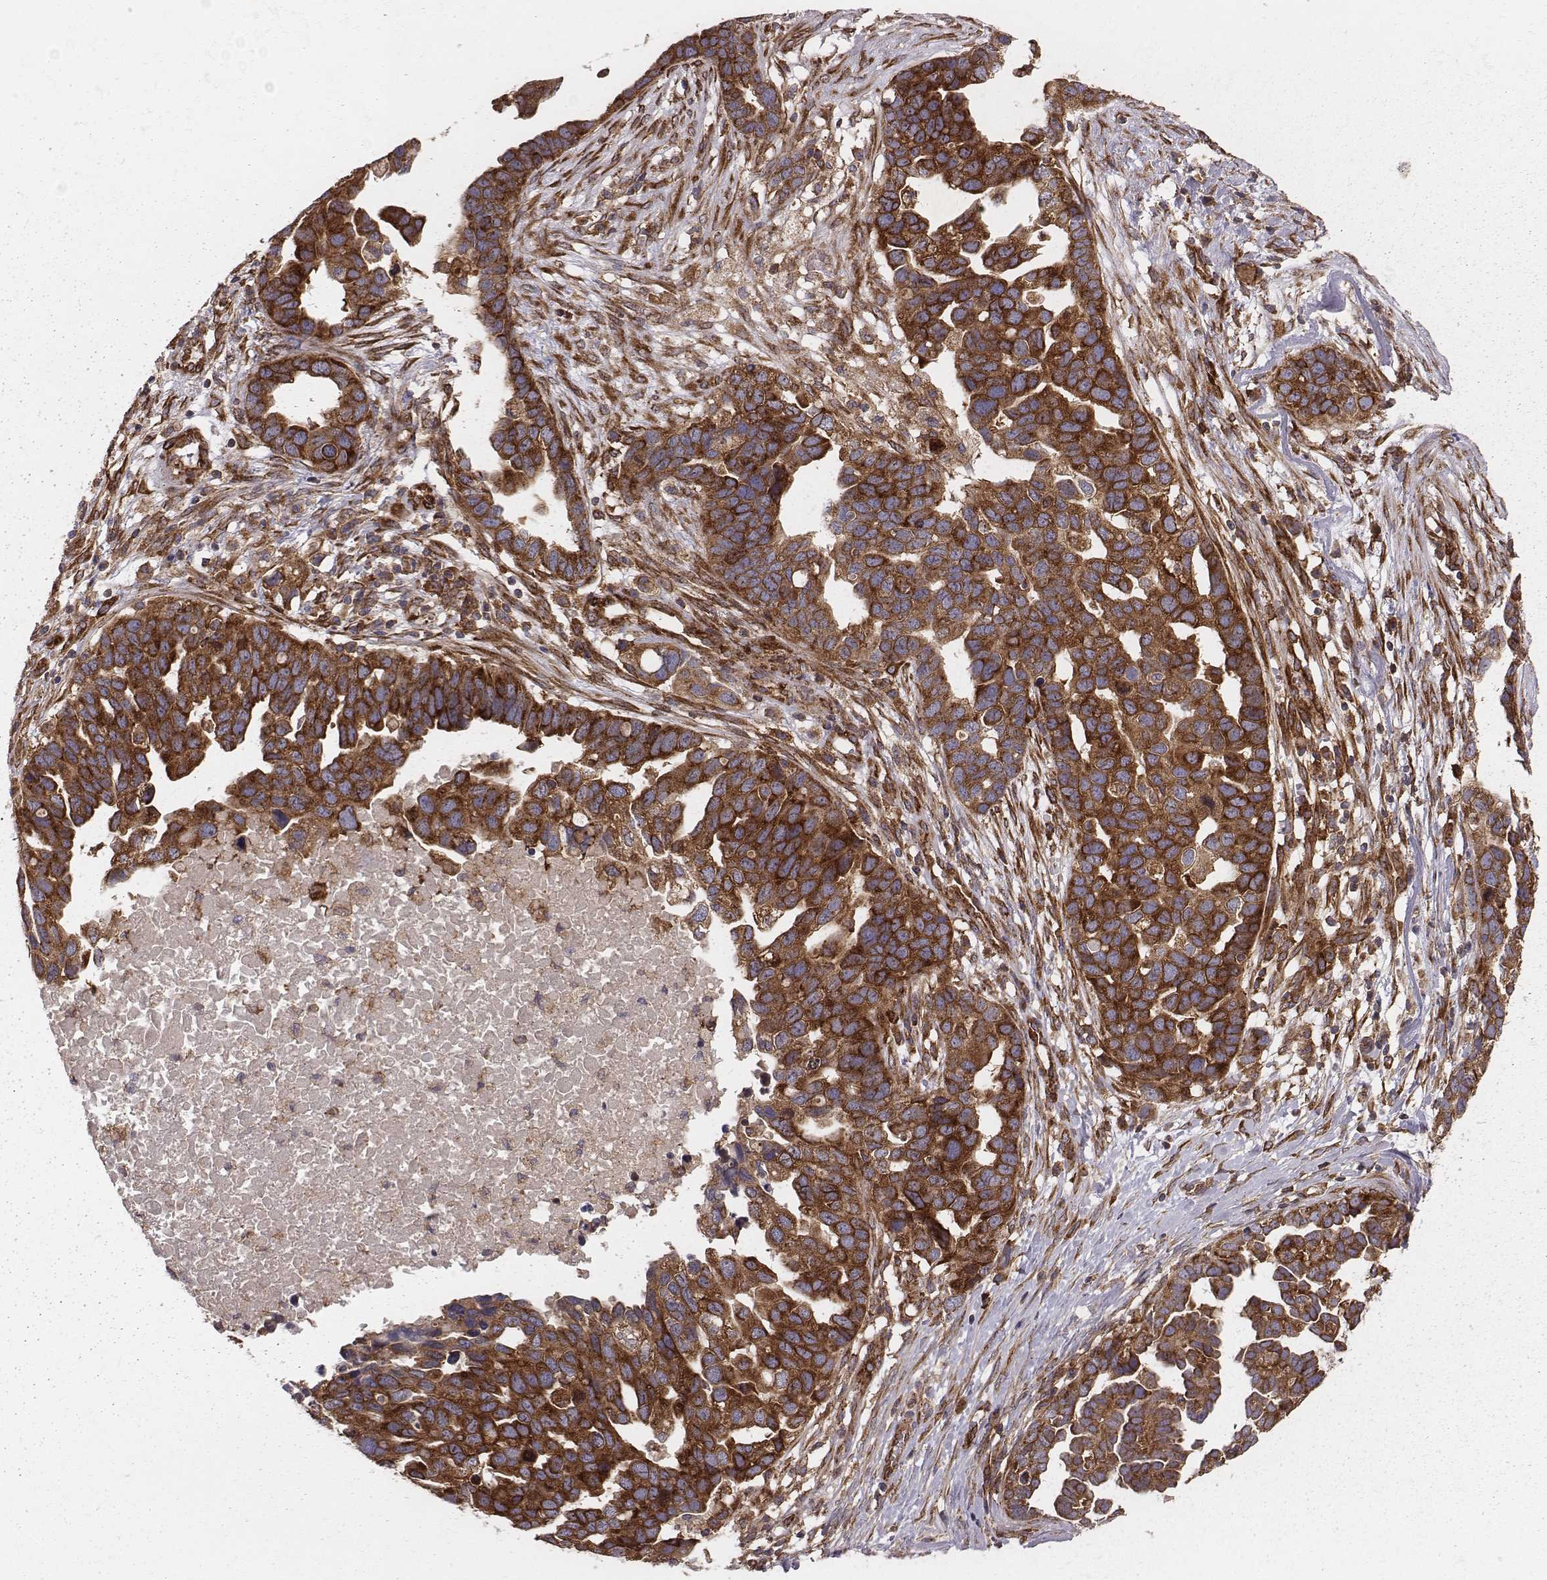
{"staining": {"intensity": "strong", "quantity": ">75%", "location": "cytoplasmic/membranous"}, "tissue": "ovarian cancer", "cell_type": "Tumor cells", "image_type": "cancer", "snomed": [{"axis": "morphology", "description": "Cystadenocarcinoma, serous, NOS"}, {"axis": "topography", "description": "Ovary"}], "caption": "IHC photomicrograph of neoplastic tissue: ovarian cancer stained using immunohistochemistry exhibits high levels of strong protein expression localized specifically in the cytoplasmic/membranous of tumor cells, appearing as a cytoplasmic/membranous brown color.", "gene": "TXLNA", "patient": {"sex": "female", "age": 54}}